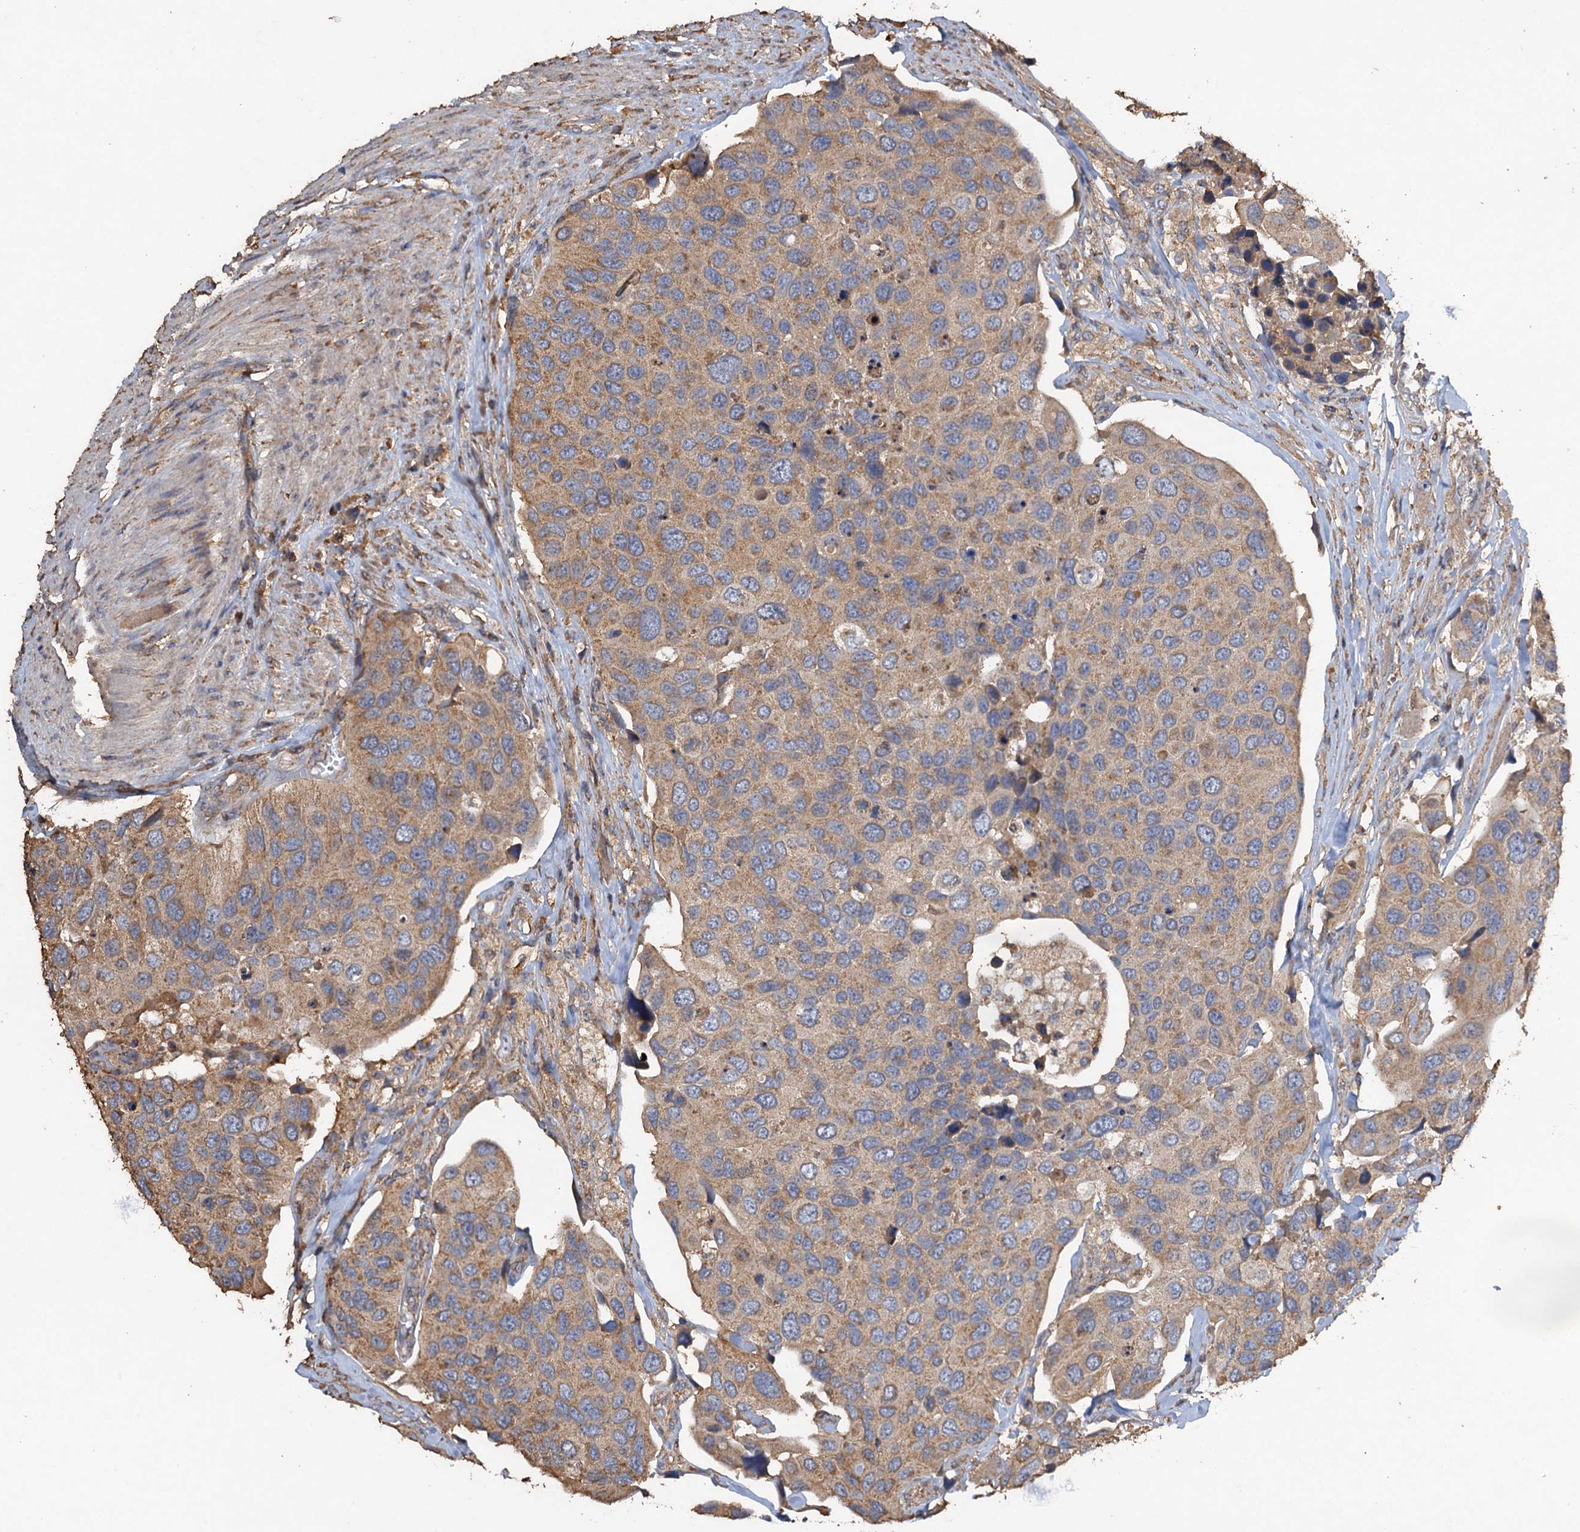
{"staining": {"intensity": "weak", "quantity": "25%-75%", "location": "cytoplasmic/membranous"}, "tissue": "urothelial cancer", "cell_type": "Tumor cells", "image_type": "cancer", "snomed": [{"axis": "morphology", "description": "Urothelial carcinoma, High grade"}, {"axis": "topography", "description": "Urinary bladder"}], "caption": "High-grade urothelial carcinoma stained with immunohistochemistry displays weak cytoplasmic/membranous positivity in about 25%-75% of tumor cells.", "gene": "SCUBE3", "patient": {"sex": "male", "age": 74}}